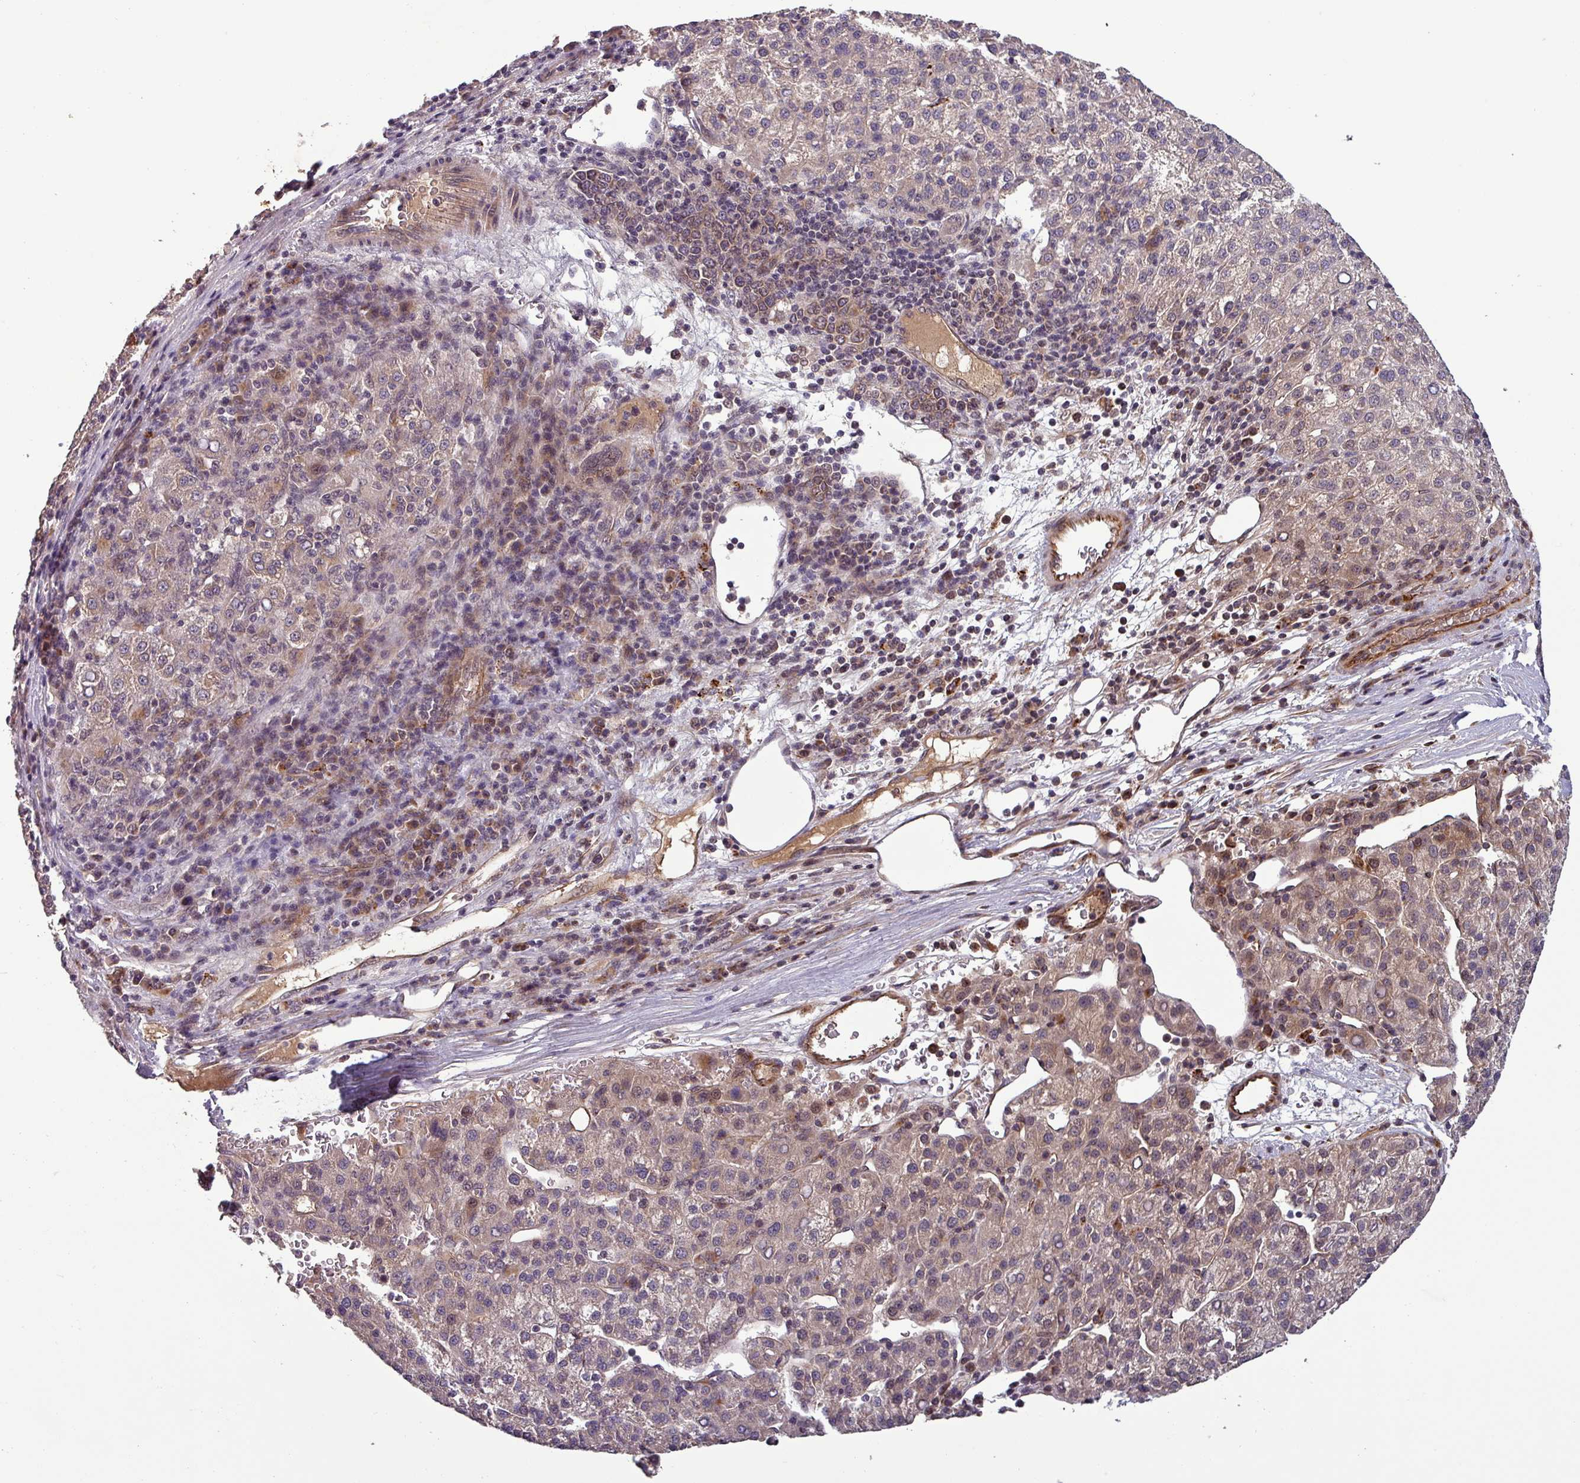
{"staining": {"intensity": "moderate", "quantity": "<25%", "location": "cytoplasmic/membranous"}, "tissue": "liver cancer", "cell_type": "Tumor cells", "image_type": "cancer", "snomed": [{"axis": "morphology", "description": "Carcinoma, Hepatocellular, NOS"}, {"axis": "topography", "description": "Liver"}], "caption": "This photomicrograph exhibits immunohistochemistry (IHC) staining of human hepatocellular carcinoma (liver), with low moderate cytoplasmic/membranous expression in approximately <25% of tumor cells.", "gene": "PUS1", "patient": {"sex": "female", "age": 58}}